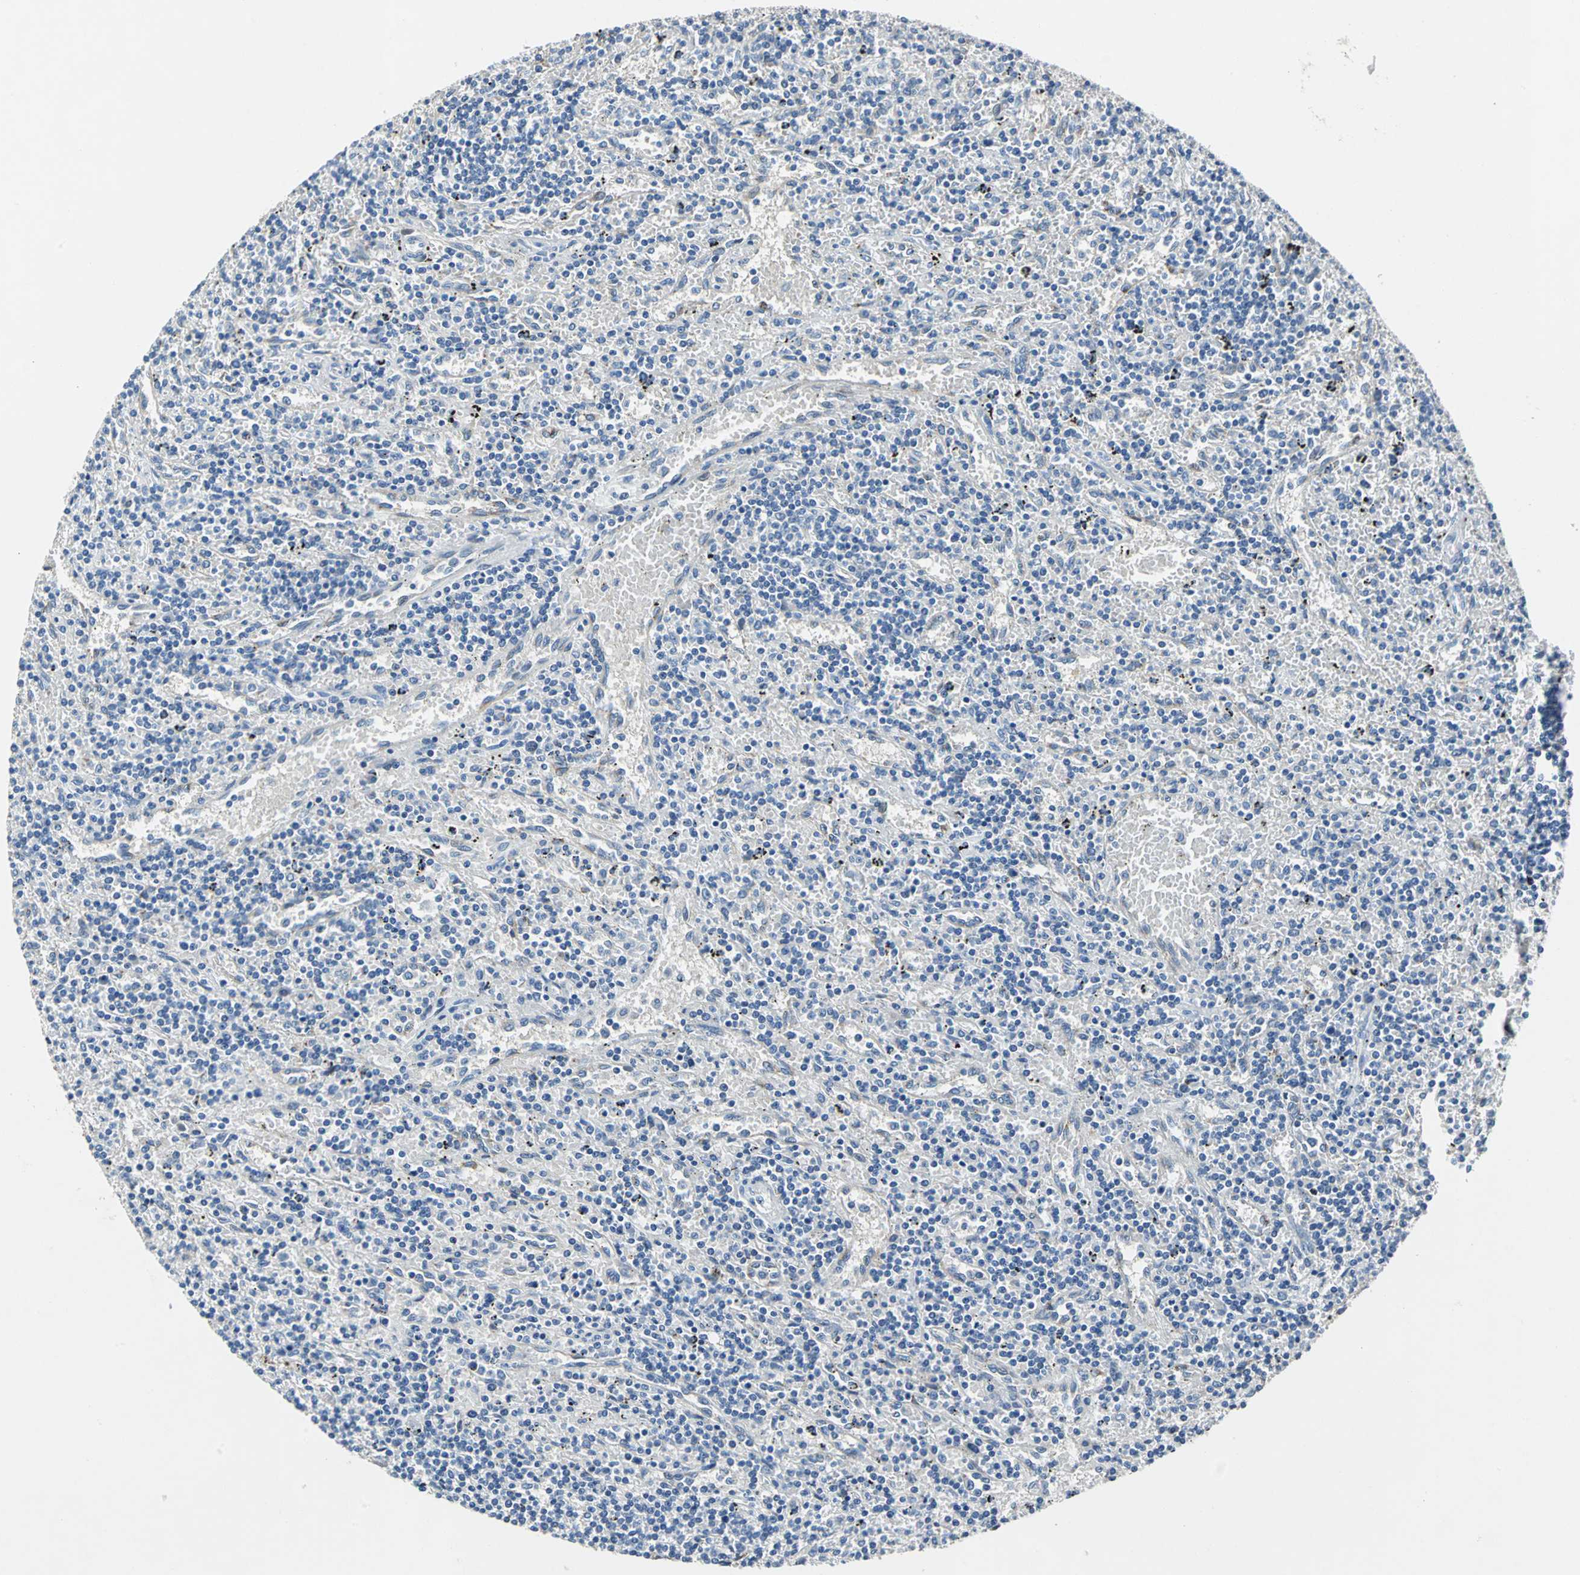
{"staining": {"intensity": "negative", "quantity": "none", "location": "none"}, "tissue": "lymphoma", "cell_type": "Tumor cells", "image_type": "cancer", "snomed": [{"axis": "morphology", "description": "Malignant lymphoma, non-Hodgkin's type, Low grade"}, {"axis": "topography", "description": "Spleen"}], "caption": "Tumor cells are negative for brown protein staining in lymphoma. (DAB (3,3'-diaminobenzidine) IHC, high magnification).", "gene": "EFNB3", "patient": {"sex": "male", "age": 76}}